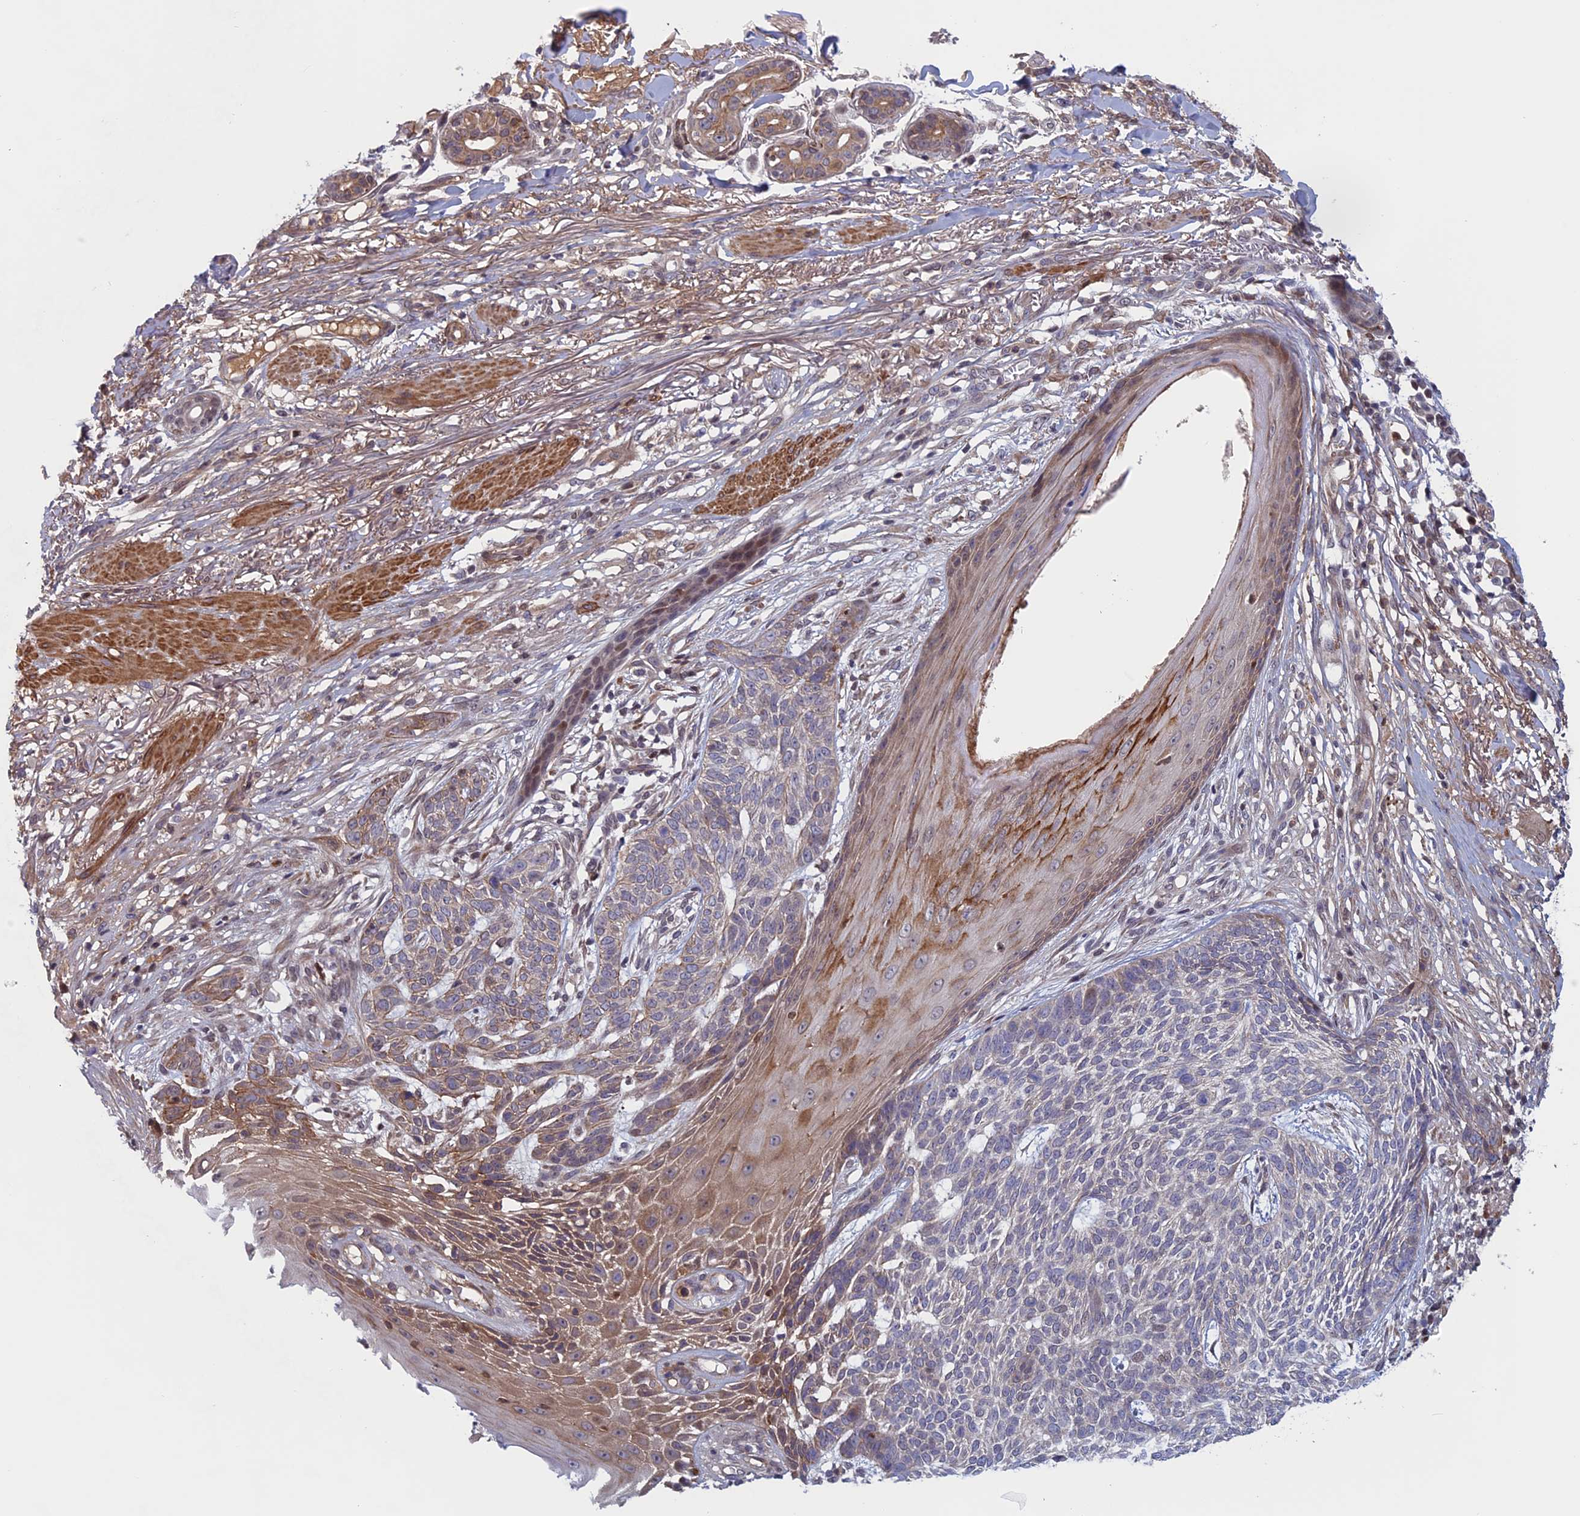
{"staining": {"intensity": "moderate", "quantity": "<25%", "location": "cytoplasmic/membranous"}, "tissue": "skin cancer", "cell_type": "Tumor cells", "image_type": "cancer", "snomed": [{"axis": "morphology", "description": "Normal tissue, NOS"}, {"axis": "morphology", "description": "Basal cell carcinoma"}, {"axis": "topography", "description": "Skin"}], "caption": "IHC staining of basal cell carcinoma (skin), which exhibits low levels of moderate cytoplasmic/membranous positivity in approximately <25% of tumor cells indicating moderate cytoplasmic/membranous protein expression. The staining was performed using DAB (3,3'-diaminobenzidine) (brown) for protein detection and nuclei were counterstained in hematoxylin (blue).", "gene": "FADS1", "patient": {"sex": "male", "age": 64}}